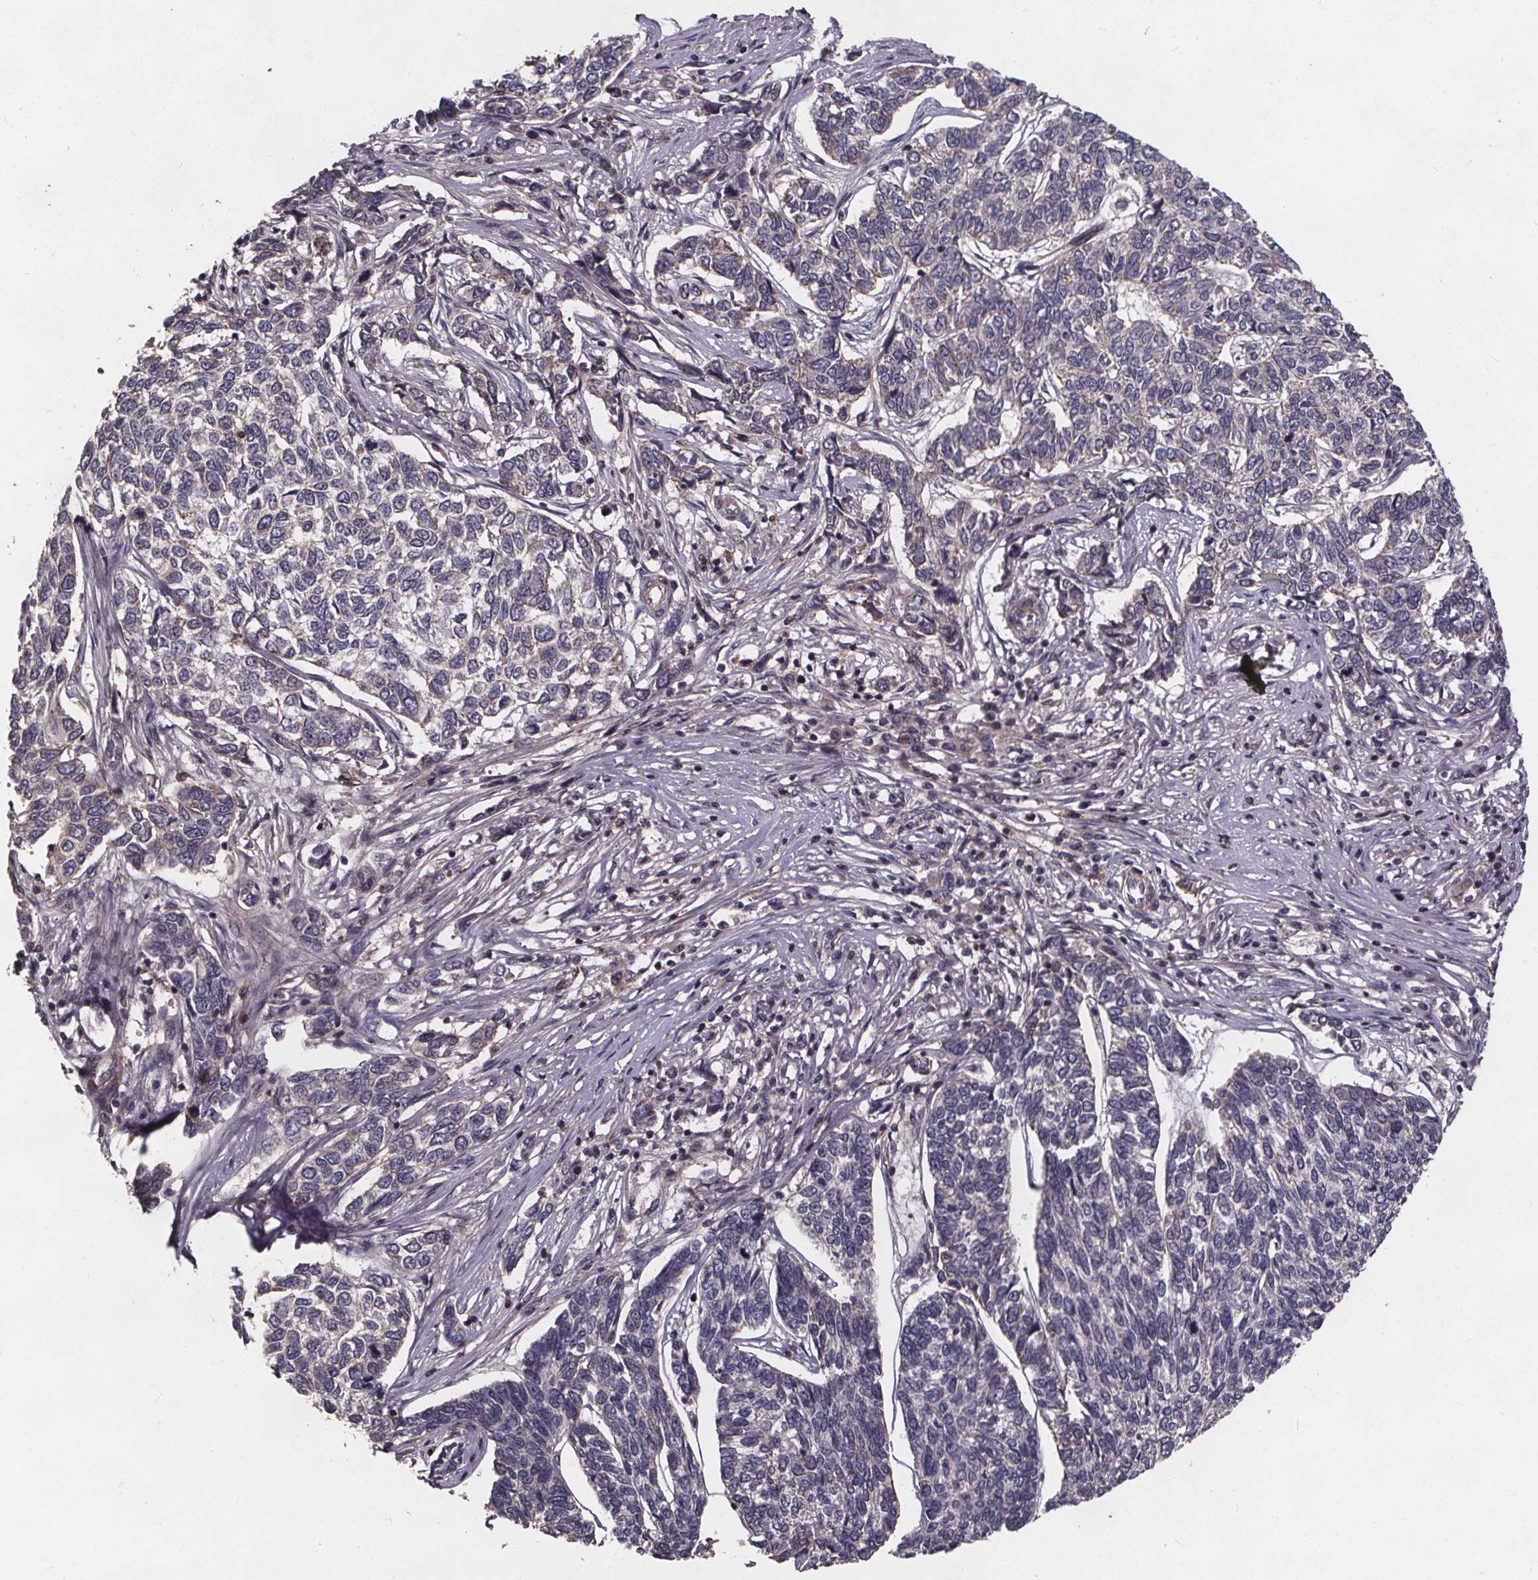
{"staining": {"intensity": "negative", "quantity": "none", "location": "none"}, "tissue": "skin cancer", "cell_type": "Tumor cells", "image_type": "cancer", "snomed": [{"axis": "morphology", "description": "Basal cell carcinoma"}, {"axis": "topography", "description": "Skin"}], "caption": "Photomicrograph shows no protein expression in tumor cells of basal cell carcinoma (skin) tissue.", "gene": "YME1L1", "patient": {"sex": "female", "age": 65}}